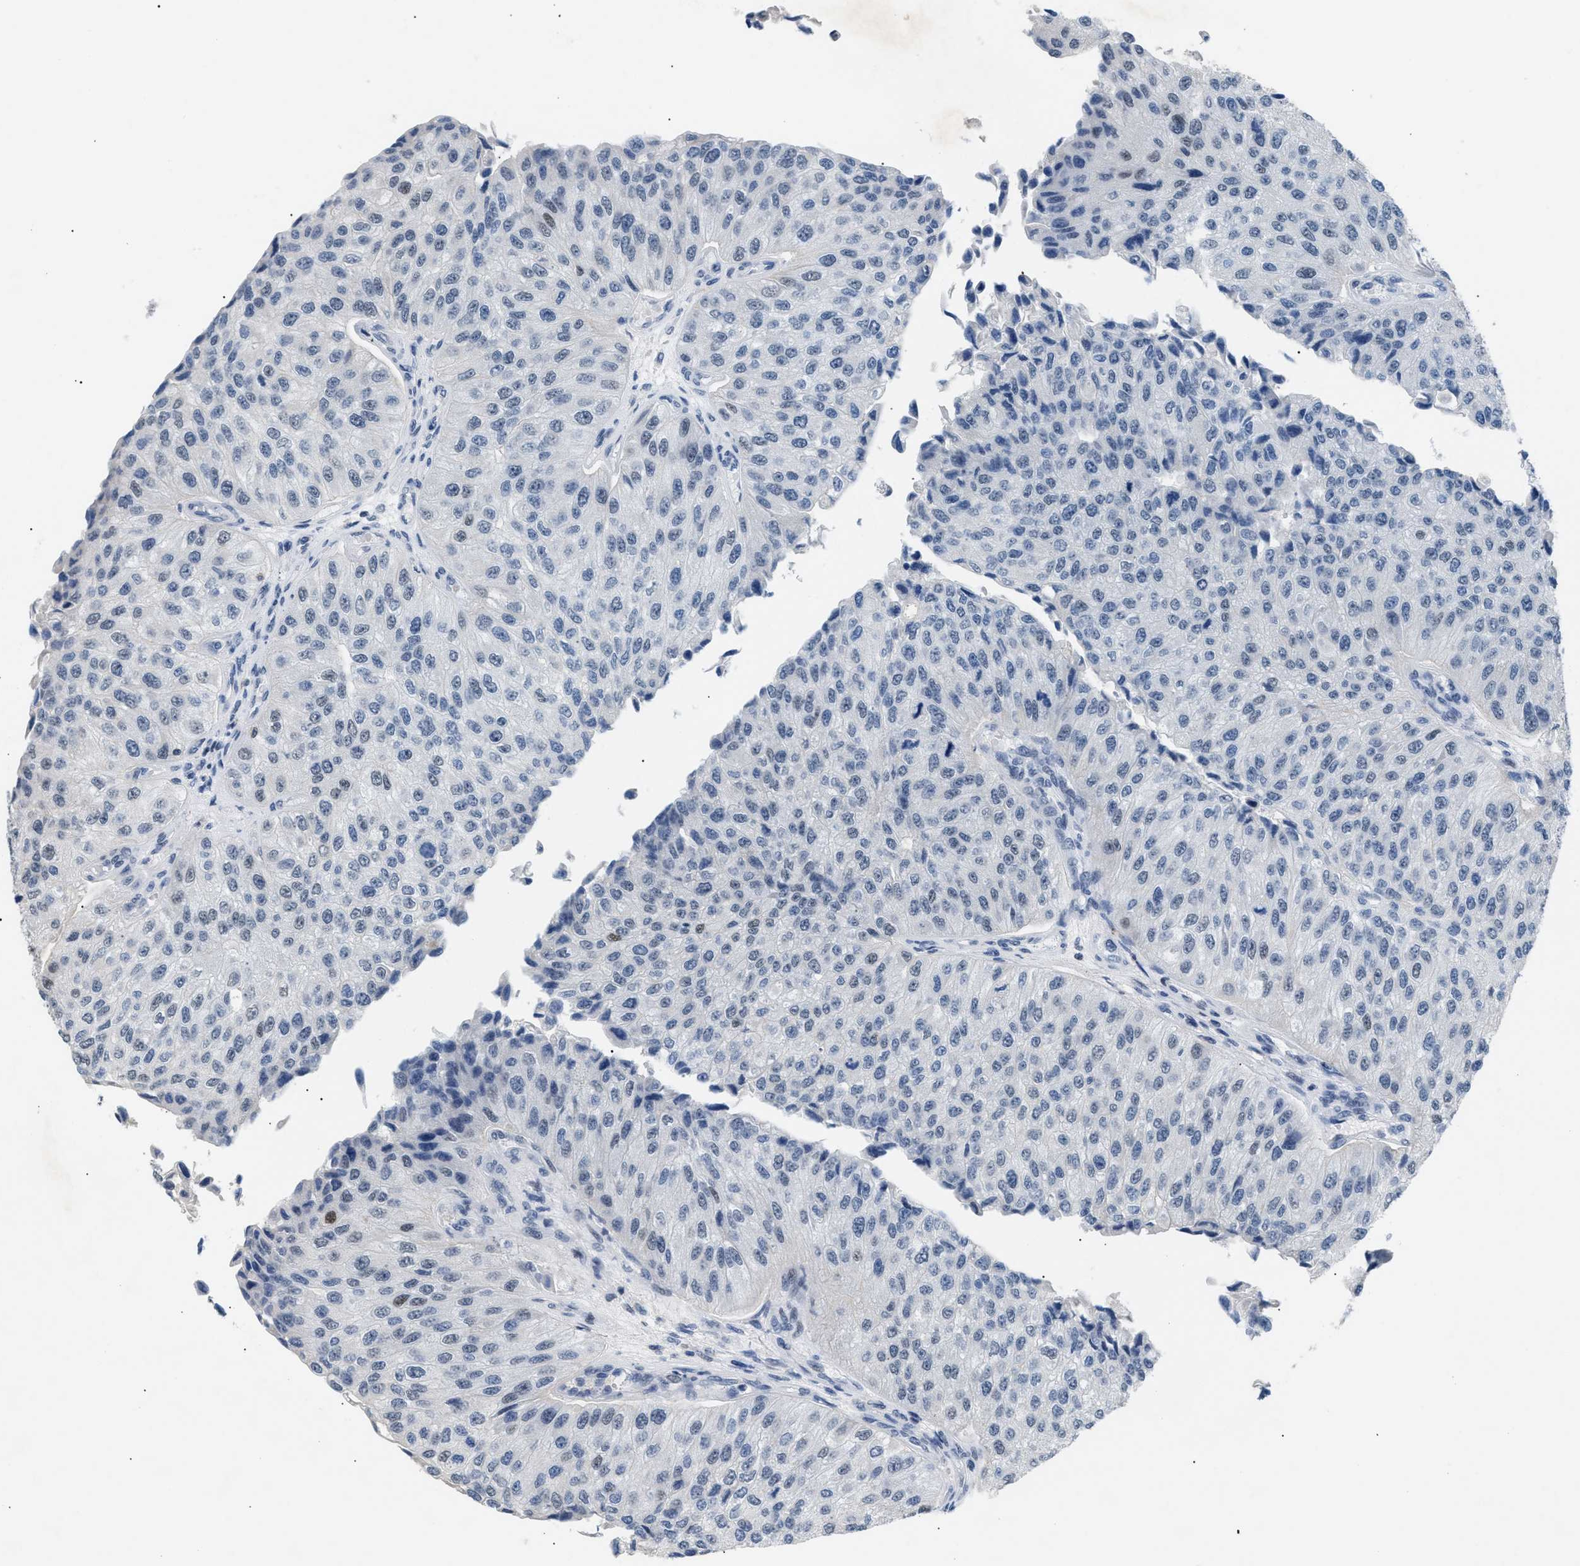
{"staining": {"intensity": "negative", "quantity": "none", "location": "none"}, "tissue": "urothelial cancer", "cell_type": "Tumor cells", "image_type": "cancer", "snomed": [{"axis": "morphology", "description": "Urothelial carcinoma, High grade"}, {"axis": "topography", "description": "Kidney"}, {"axis": "topography", "description": "Urinary bladder"}], "caption": "The image exhibits no significant expression in tumor cells of high-grade urothelial carcinoma. (Stains: DAB (3,3'-diaminobenzidine) IHC with hematoxylin counter stain, Microscopy: brightfield microscopy at high magnification).", "gene": "KCNC3", "patient": {"sex": "male", "age": 77}}